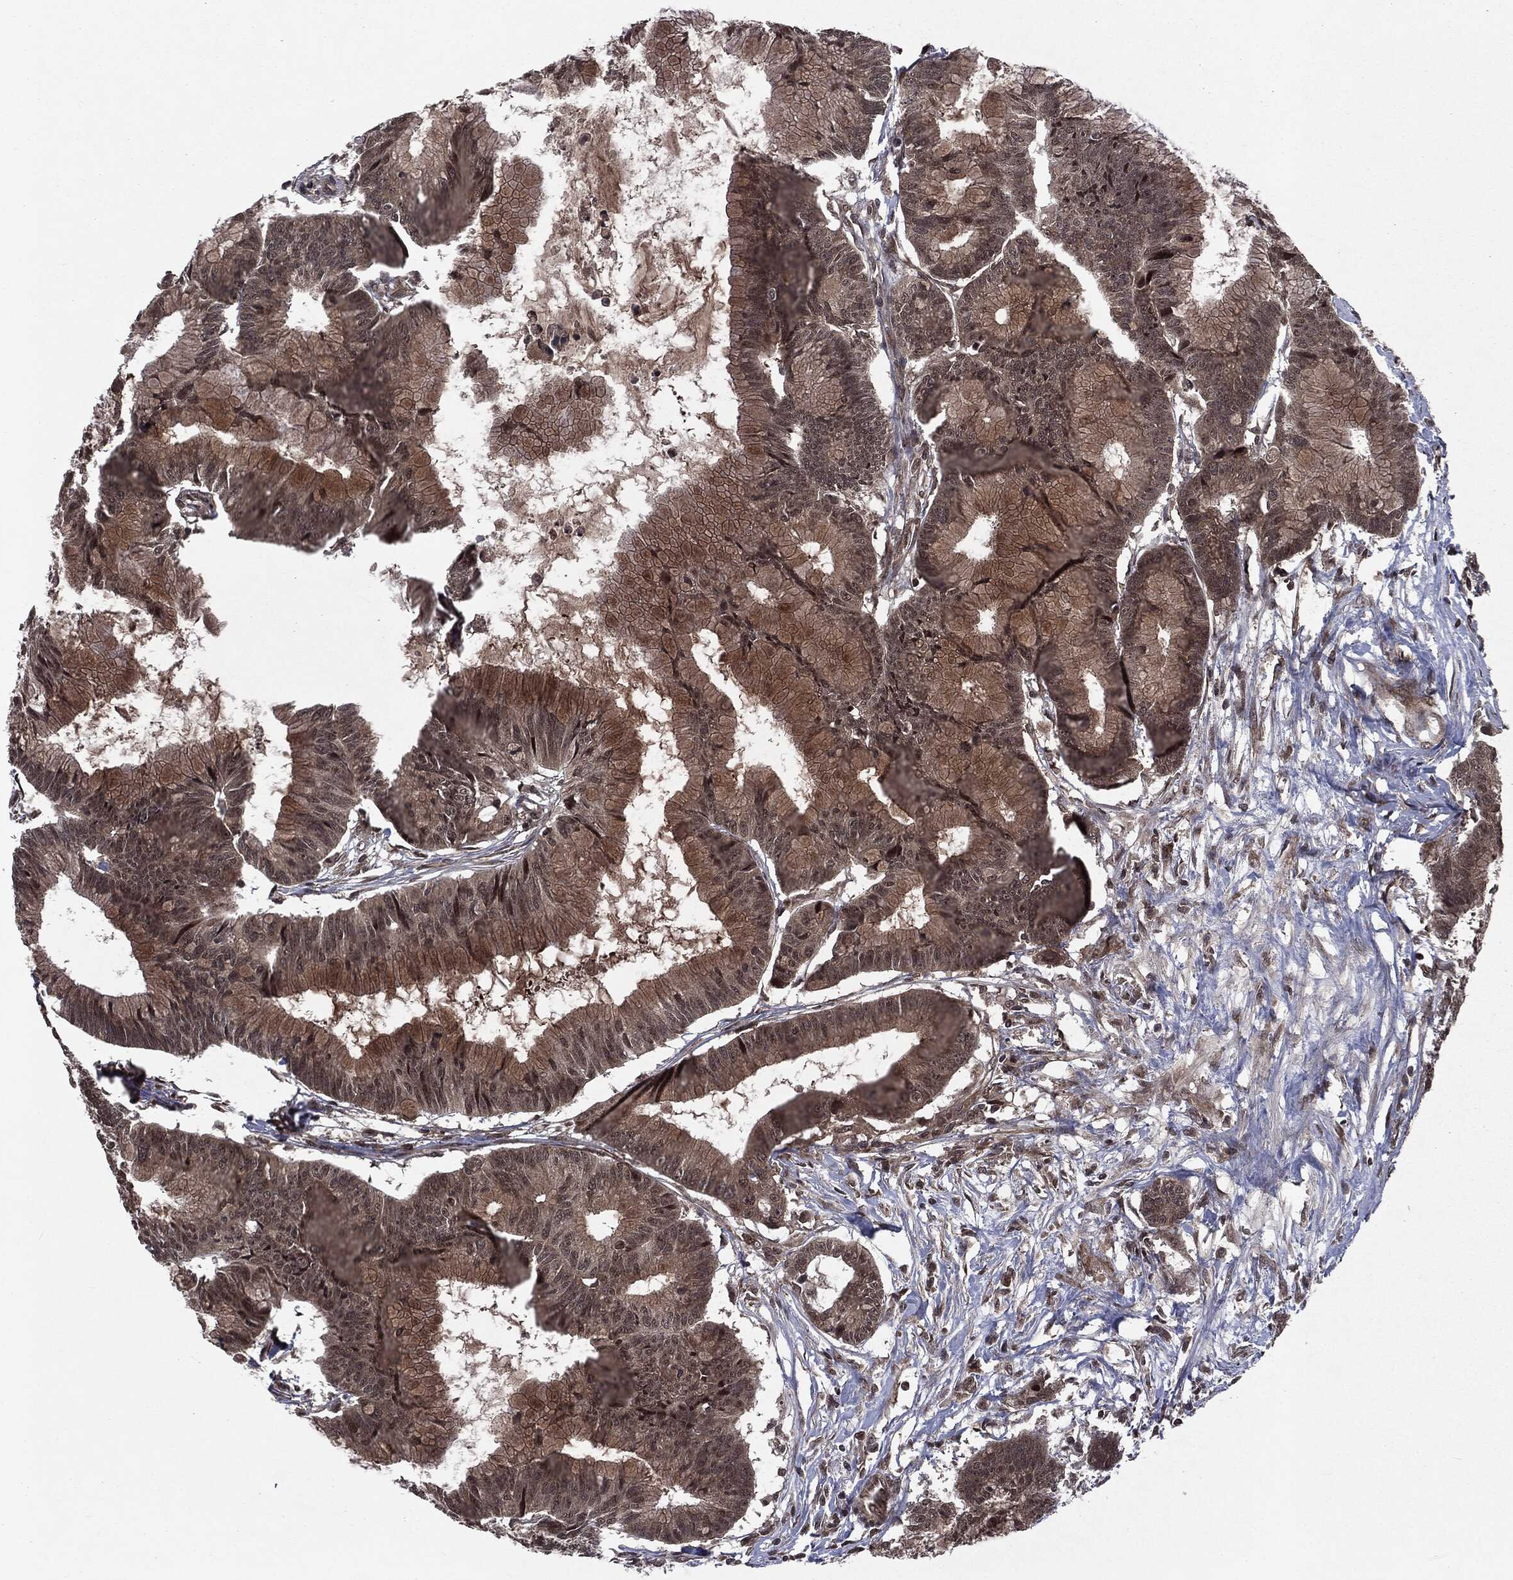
{"staining": {"intensity": "moderate", "quantity": "25%-75%", "location": "cytoplasmic/membranous"}, "tissue": "colorectal cancer", "cell_type": "Tumor cells", "image_type": "cancer", "snomed": [{"axis": "morphology", "description": "Adenocarcinoma, NOS"}, {"axis": "topography", "description": "Colon"}], "caption": "Moderate cytoplasmic/membranous protein expression is present in approximately 25%-75% of tumor cells in colorectal cancer (adenocarcinoma).", "gene": "STAU2", "patient": {"sex": "female", "age": 78}}